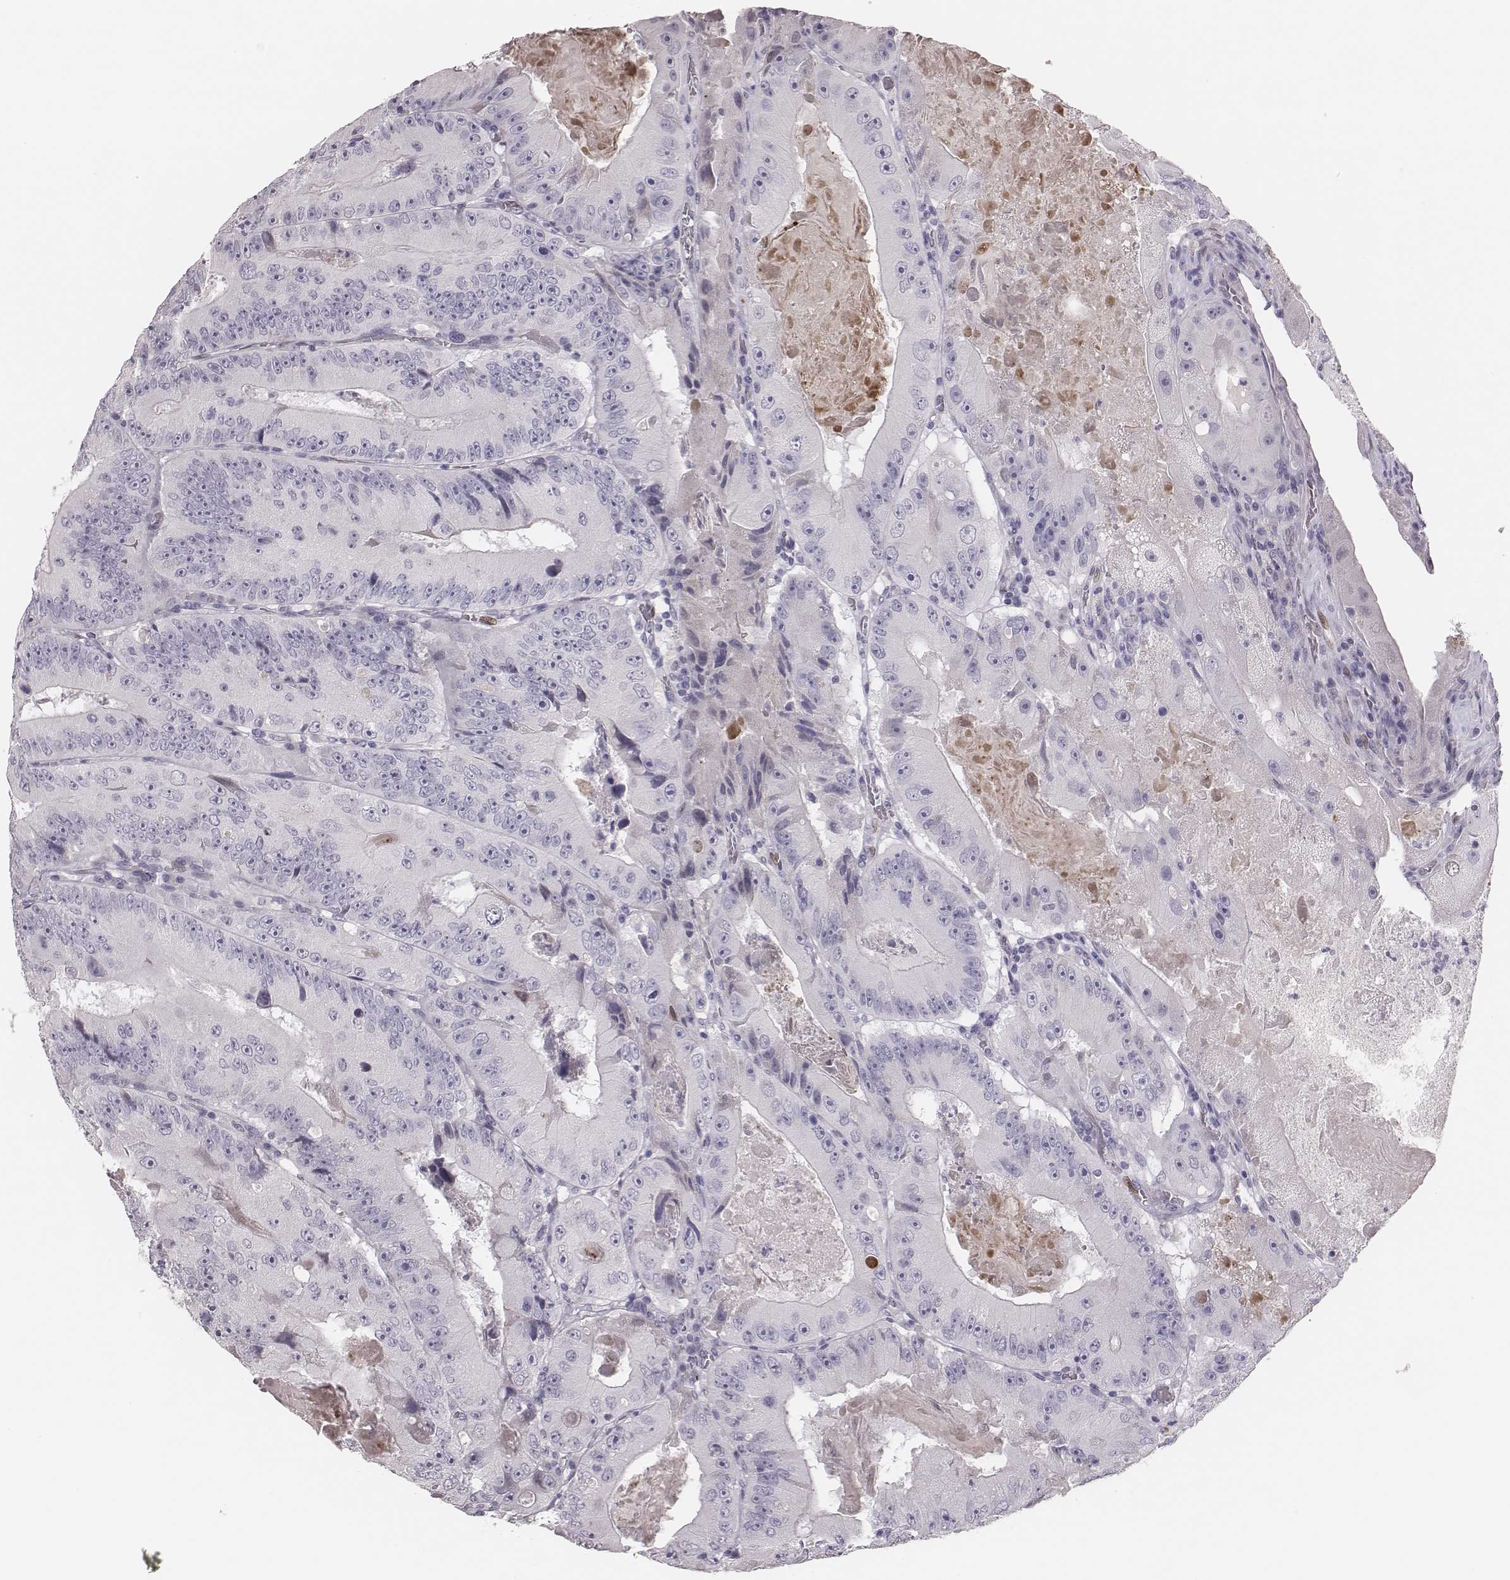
{"staining": {"intensity": "negative", "quantity": "none", "location": "none"}, "tissue": "colorectal cancer", "cell_type": "Tumor cells", "image_type": "cancer", "snomed": [{"axis": "morphology", "description": "Adenocarcinoma, NOS"}, {"axis": "topography", "description": "Colon"}], "caption": "Tumor cells show no significant positivity in colorectal cancer. (DAB immunohistochemistry (IHC) with hematoxylin counter stain).", "gene": "ADGRF4", "patient": {"sex": "female", "age": 86}}